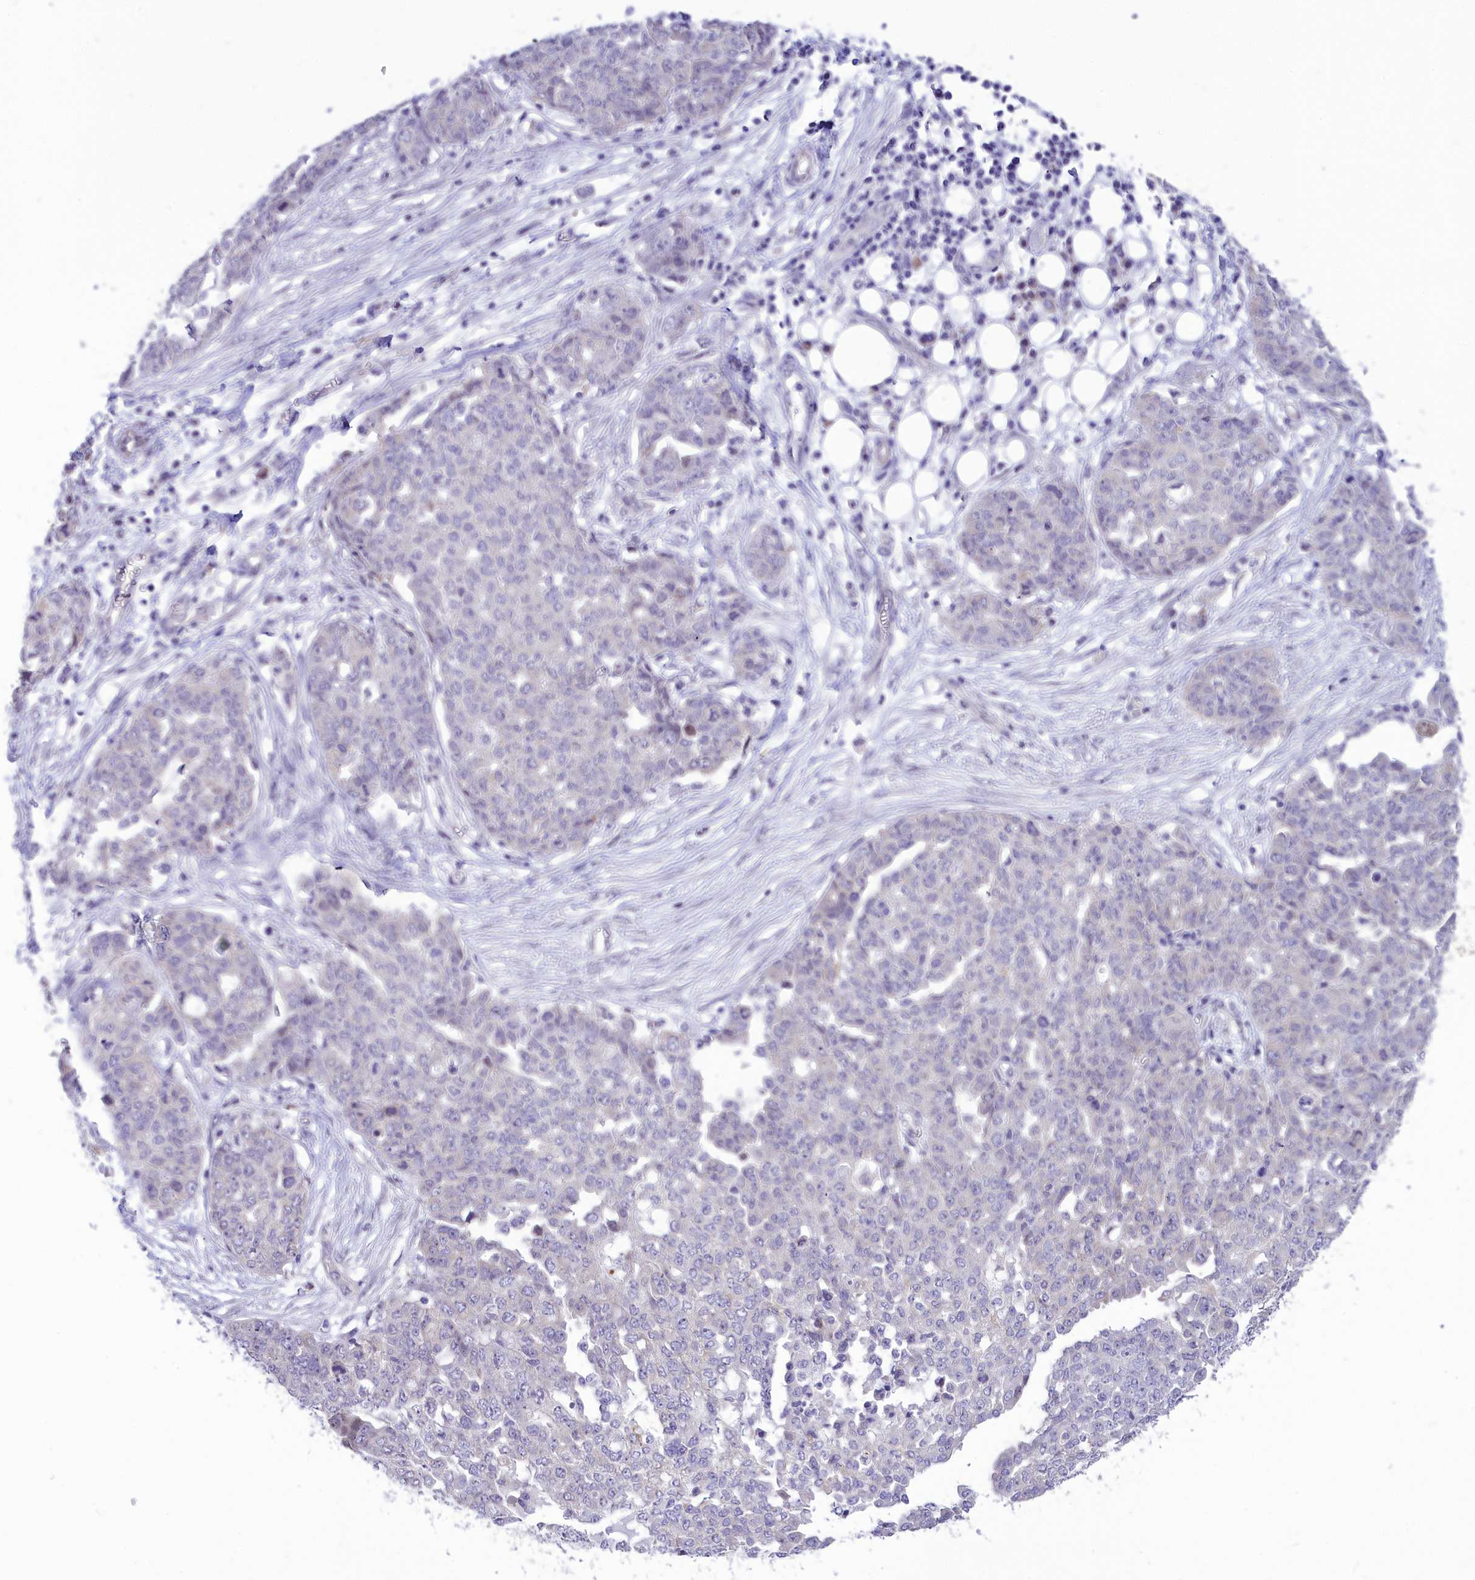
{"staining": {"intensity": "negative", "quantity": "none", "location": "none"}, "tissue": "ovarian cancer", "cell_type": "Tumor cells", "image_type": "cancer", "snomed": [{"axis": "morphology", "description": "Cystadenocarcinoma, serous, NOS"}, {"axis": "topography", "description": "Soft tissue"}, {"axis": "topography", "description": "Ovary"}], "caption": "A photomicrograph of ovarian cancer (serous cystadenocarcinoma) stained for a protein reveals no brown staining in tumor cells.", "gene": "DCAF16", "patient": {"sex": "female", "age": 57}}